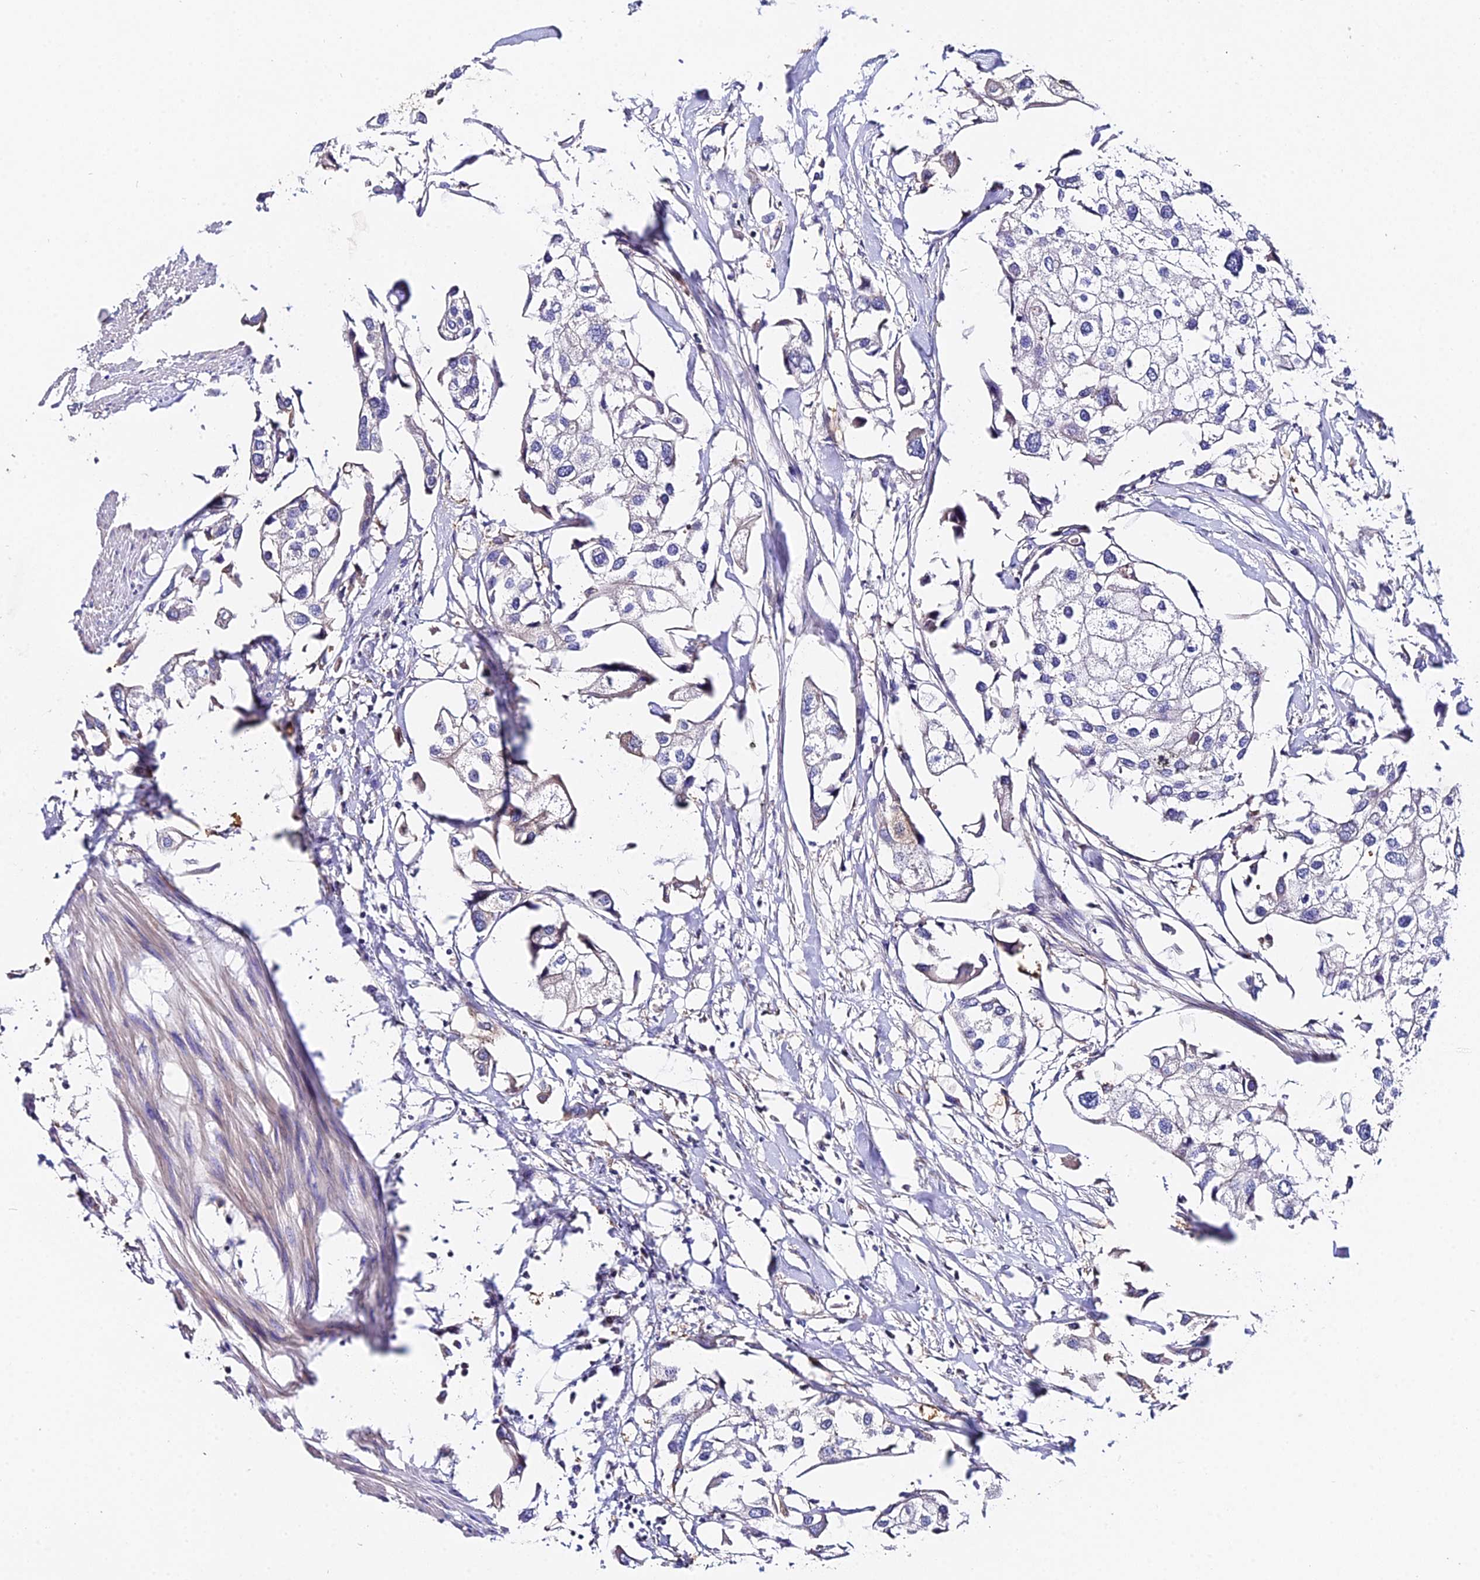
{"staining": {"intensity": "negative", "quantity": "none", "location": "none"}, "tissue": "urothelial cancer", "cell_type": "Tumor cells", "image_type": "cancer", "snomed": [{"axis": "morphology", "description": "Urothelial carcinoma, High grade"}, {"axis": "topography", "description": "Urinary bladder"}], "caption": "Immunohistochemistry photomicrograph of neoplastic tissue: high-grade urothelial carcinoma stained with DAB shows no significant protein staining in tumor cells.", "gene": "ZBED8", "patient": {"sex": "male", "age": 64}}